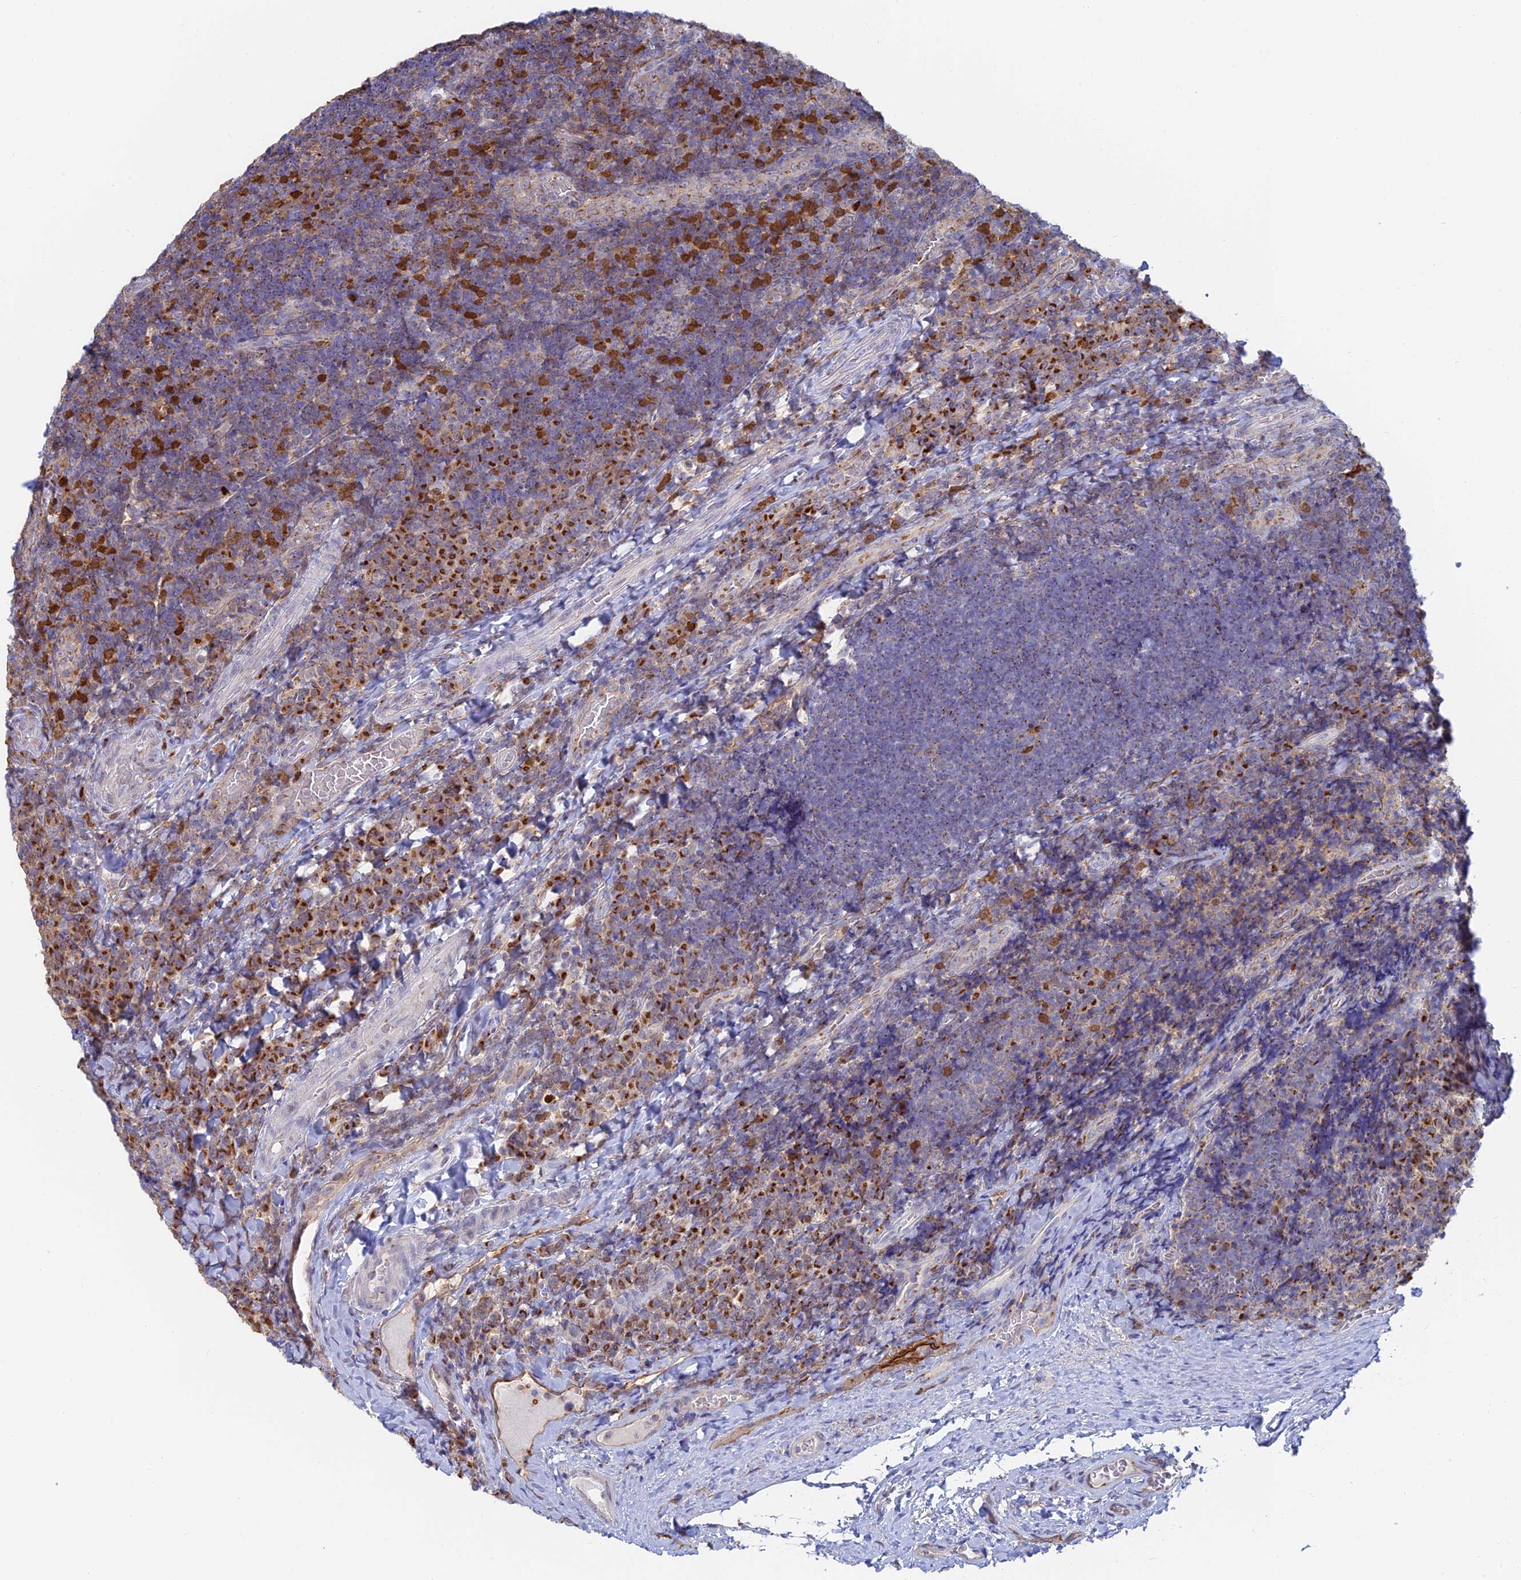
{"staining": {"intensity": "strong", "quantity": "25%-75%", "location": "cytoplasmic/membranous"}, "tissue": "tonsil", "cell_type": "Germinal center cells", "image_type": "normal", "snomed": [{"axis": "morphology", "description": "Normal tissue, NOS"}, {"axis": "topography", "description": "Tonsil"}], "caption": "Human tonsil stained for a protein (brown) displays strong cytoplasmic/membranous positive positivity in approximately 25%-75% of germinal center cells.", "gene": "ENSG00000267561", "patient": {"sex": "male", "age": 17}}